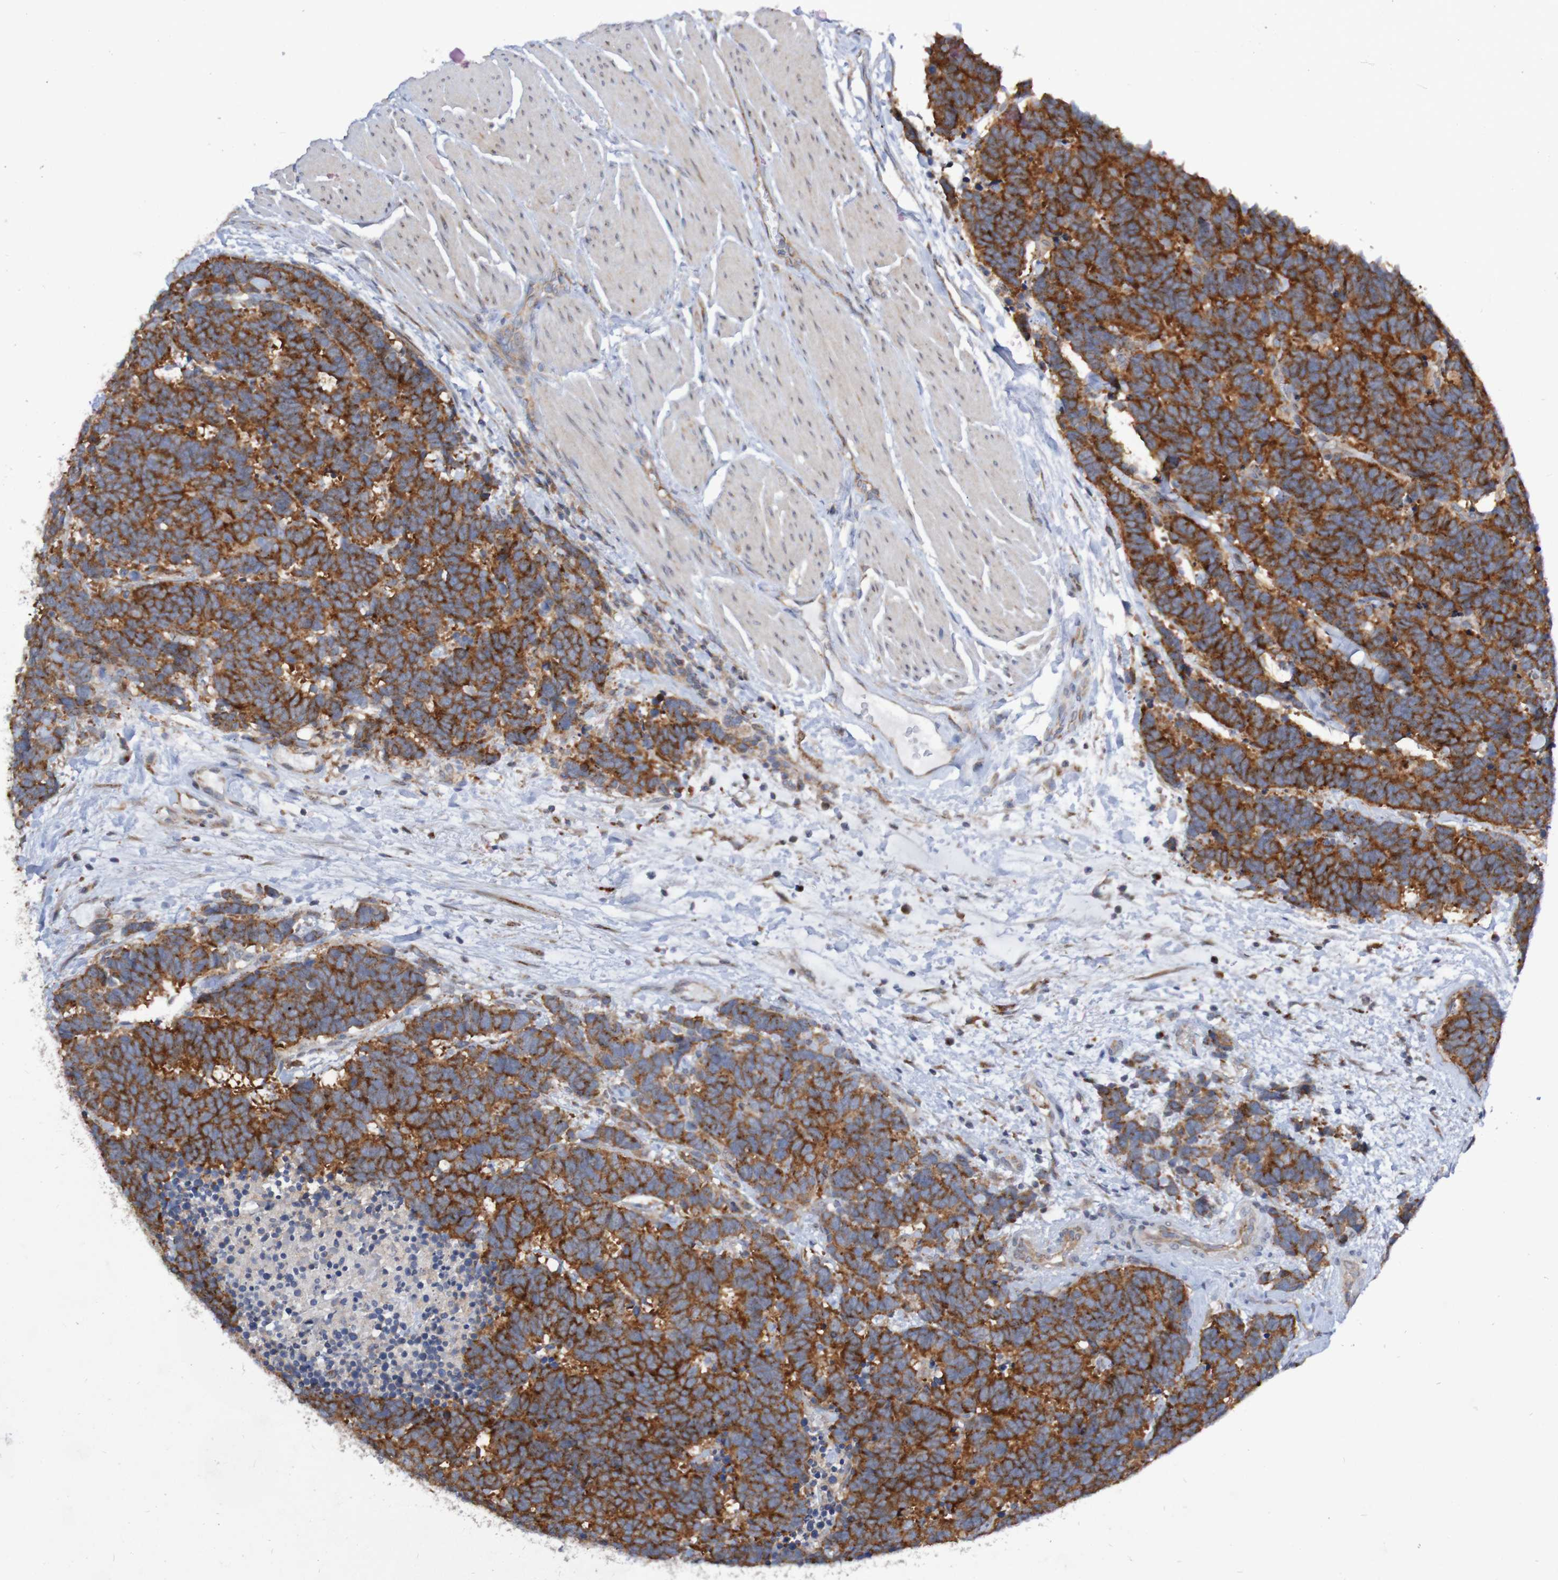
{"staining": {"intensity": "strong", "quantity": ">75%", "location": "cytoplasmic/membranous"}, "tissue": "carcinoid", "cell_type": "Tumor cells", "image_type": "cancer", "snomed": [{"axis": "morphology", "description": "Carcinoma, NOS"}, {"axis": "morphology", "description": "Carcinoid, malignant, NOS"}, {"axis": "topography", "description": "Urinary bladder"}], "caption": "About >75% of tumor cells in human carcinoma demonstrate strong cytoplasmic/membranous protein expression as visualized by brown immunohistochemical staining.", "gene": "LMBRD2", "patient": {"sex": "male", "age": 57}}